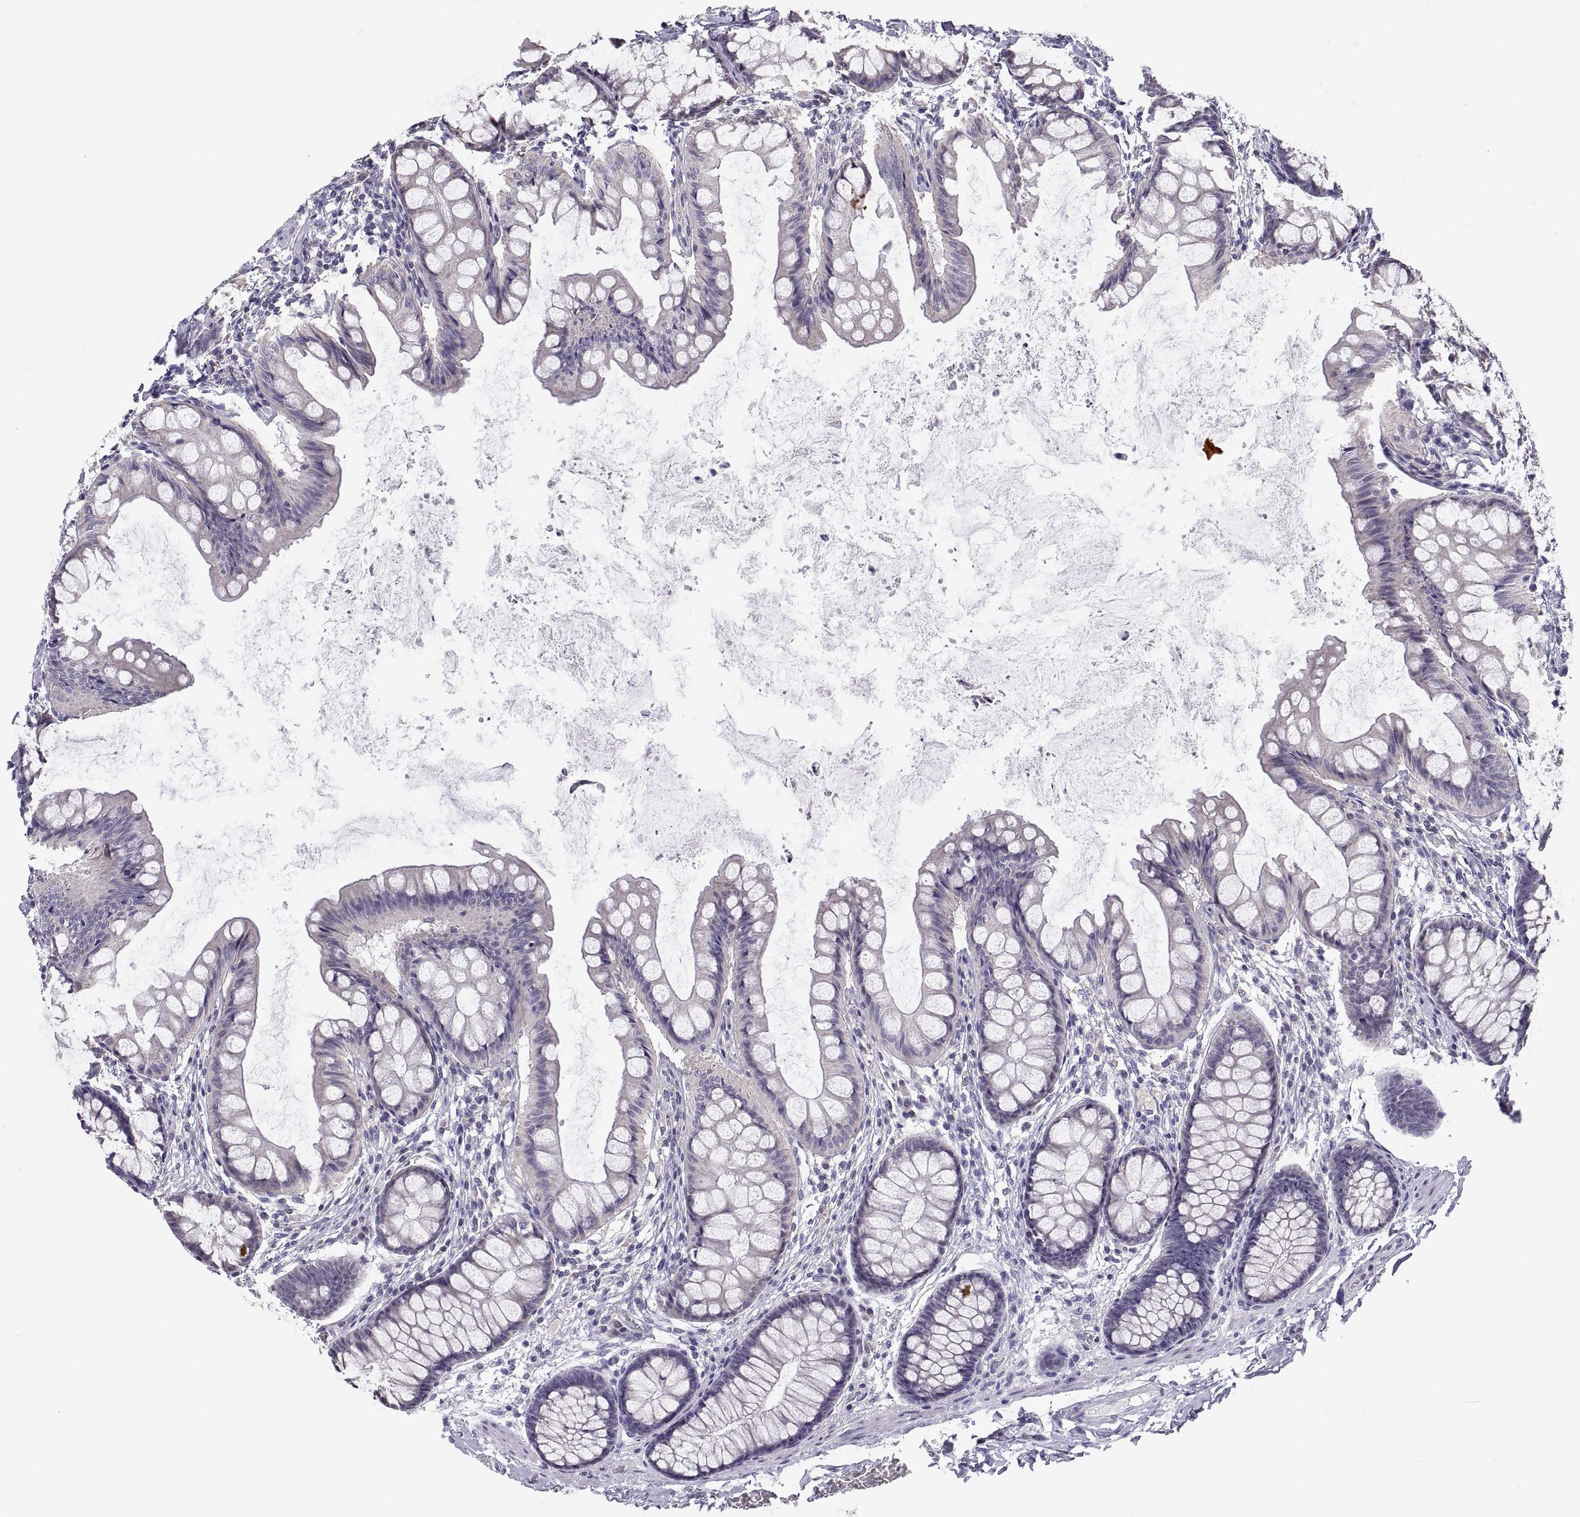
{"staining": {"intensity": "negative", "quantity": "none", "location": "none"}, "tissue": "colon", "cell_type": "Endothelial cells", "image_type": "normal", "snomed": [{"axis": "morphology", "description": "Normal tissue, NOS"}, {"axis": "topography", "description": "Colon"}], "caption": "Immunohistochemistry (IHC) of benign colon demonstrates no staining in endothelial cells. (Brightfield microscopy of DAB immunohistochemistry (IHC) at high magnification).", "gene": "TNNC1", "patient": {"sex": "female", "age": 65}}